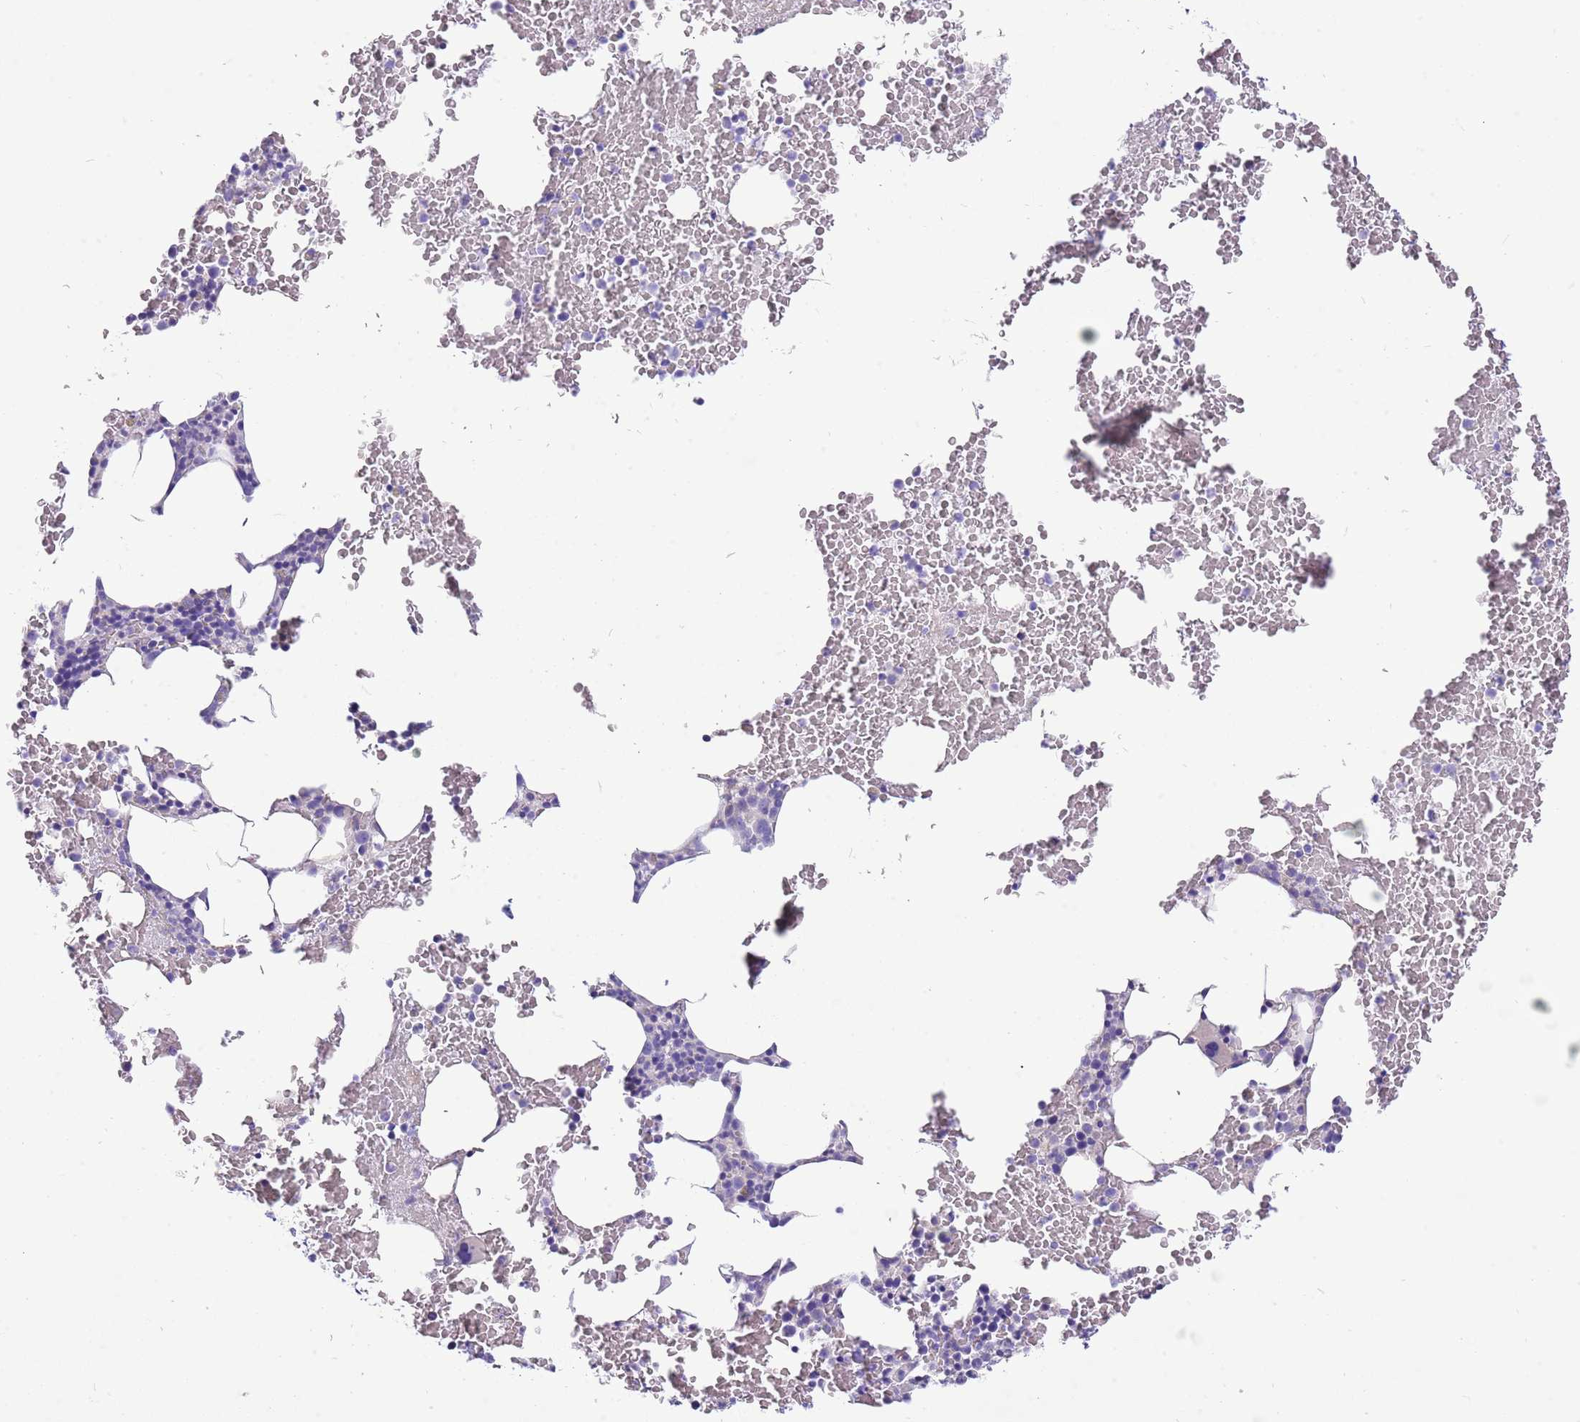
{"staining": {"intensity": "negative", "quantity": "none", "location": "none"}, "tissue": "bone marrow", "cell_type": "Hematopoietic cells", "image_type": "normal", "snomed": [{"axis": "morphology", "description": "Normal tissue, NOS"}, {"axis": "morphology", "description": "Inflammation, NOS"}, {"axis": "topography", "description": "Bone marrow"}], "caption": "This is a histopathology image of immunohistochemistry staining of normal bone marrow, which shows no staining in hematopoietic cells. Brightfield microscopy of immunohistochemistry (IHC) stained with DAB (brown) and hematoxylin (blue), captured at high magnification.", "gene": "SERINC3", "patient": {"sex": "female", "age": 78}}